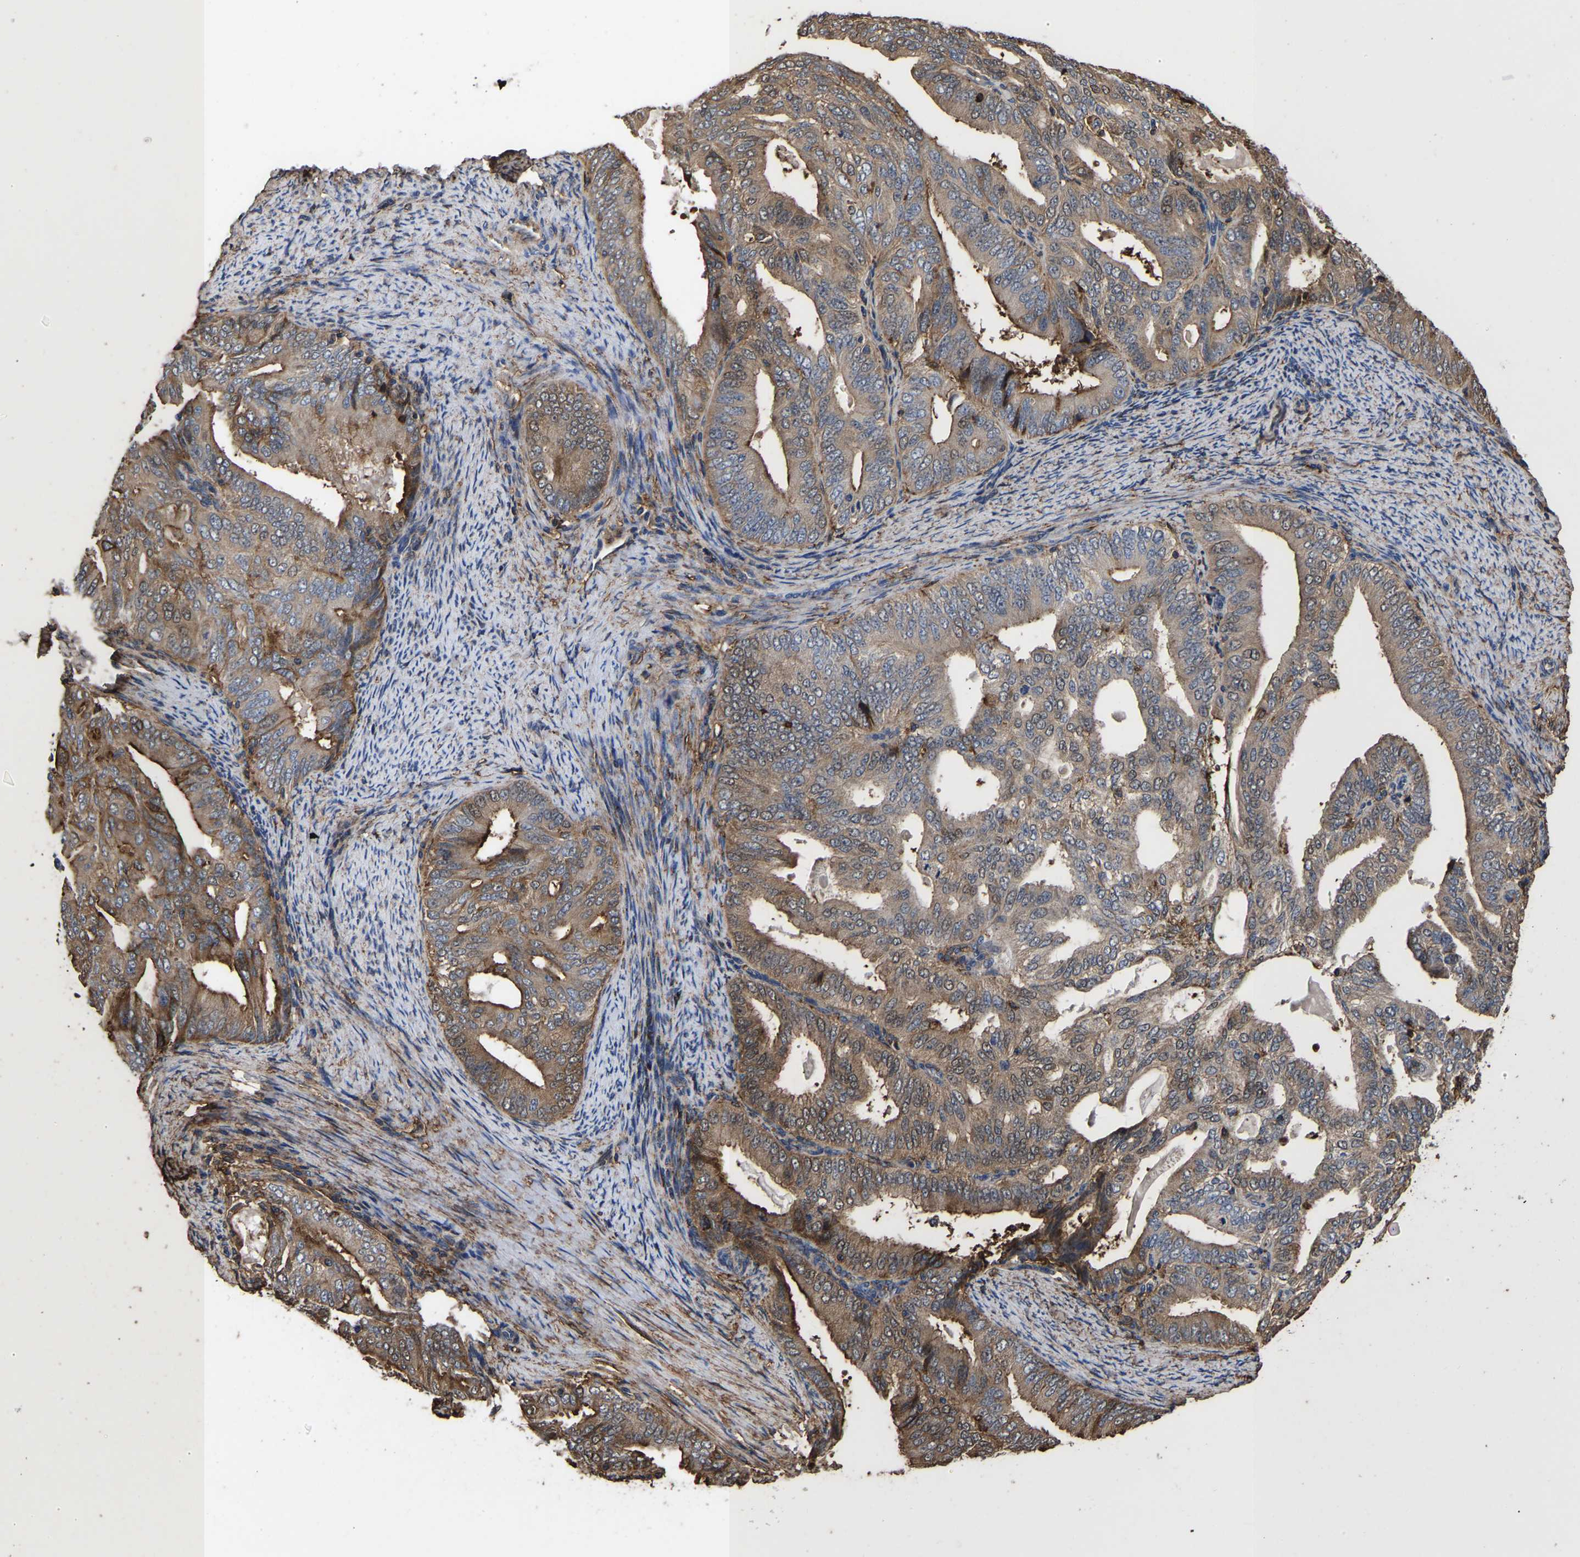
{"staining": {"intensity": "moderate", "quantity": ">75%", "location": "cytoplasmic/membranous"}, "tissue": "endometrial cancer", "cell_type": "Tumor cells", "image_type": "cancer", "snomed": [{"axis": "morphology", "description": "Adenocarcinoma, NOS"}, {"axis": "topography", "description": "Endometrium"}], "caption": "Endometrial cancer (adenocarcinoma) stained for a protein exhibits moderate cytoplasmic/membranous positivity in tumor cells.", "gene": "LIF", "patient": {"sex": "female", "age": 58}}